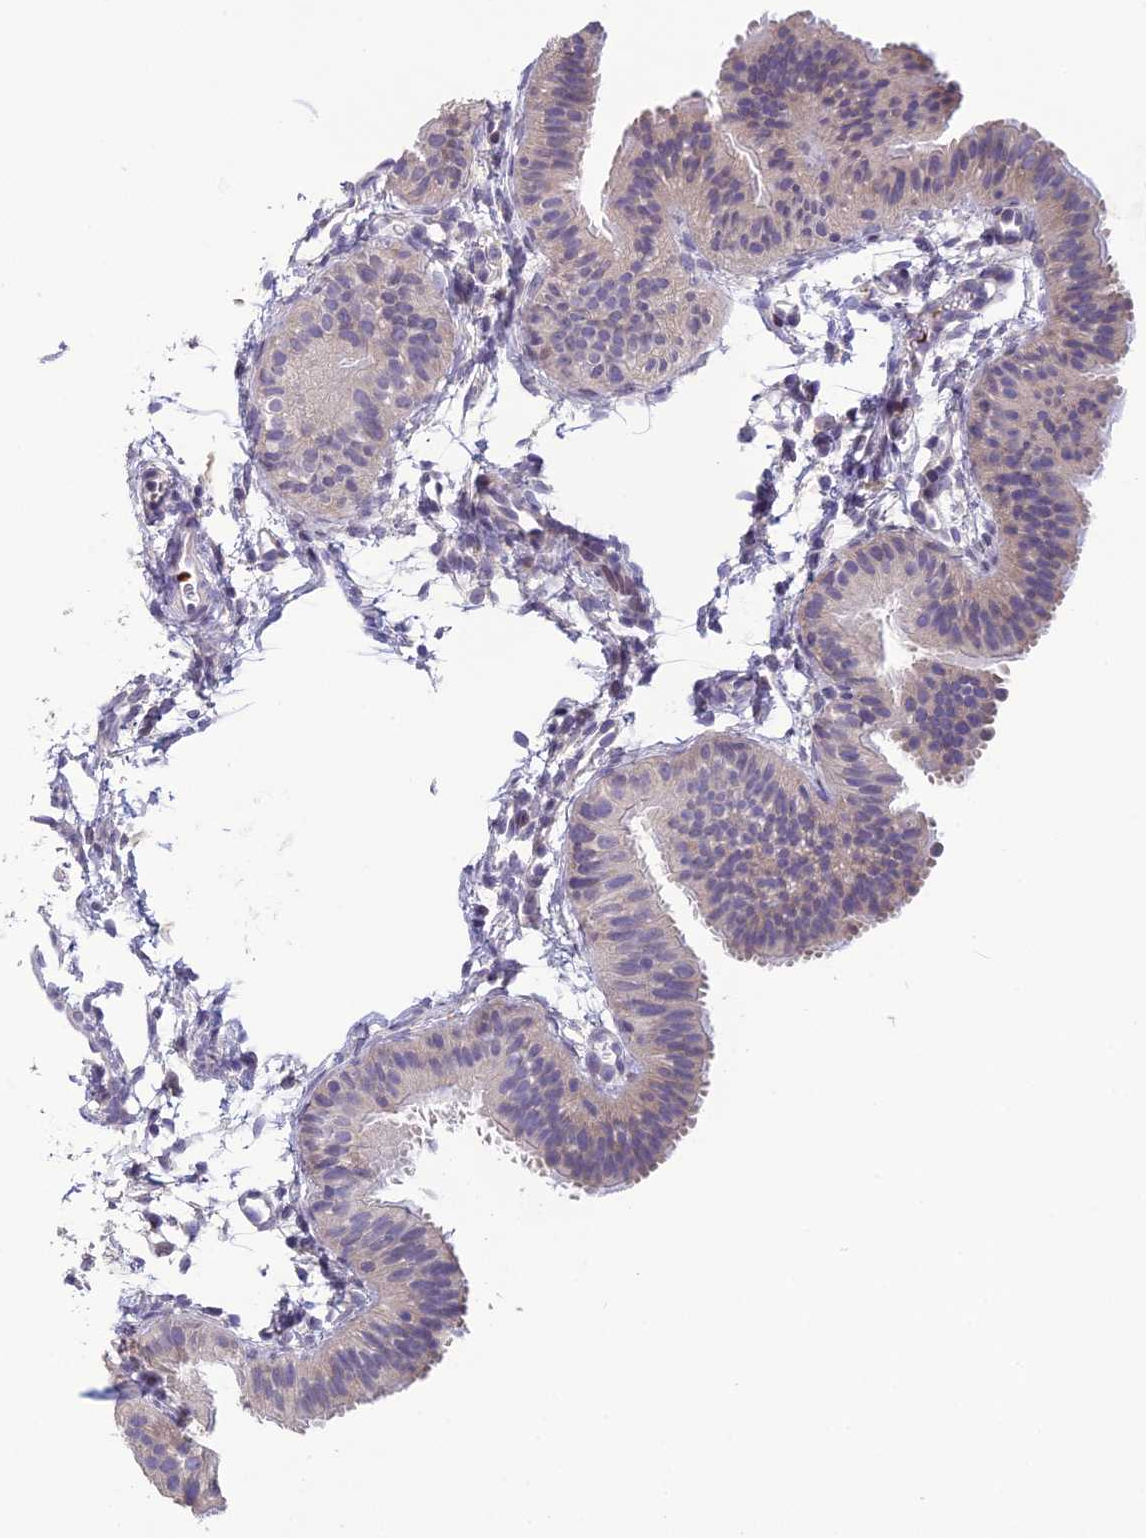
{"staining": {"intensity": "negative", "quantity": "none", "location": "none"}, "tissue": "fallopian tube", "cell_type": "Glandular cells", "image_type": "normal", "snomed": [{"axis": "morphology", "description": "Normal tissue, NOS"}, {"axis": "topography", "description": "Fallopian tube"}], "caption": "This is an IHC image of unremarkable human fallopian tube. There is no expression in glandular cells.", "gene": "TMEM134", "patient": {"sex": "female", "age": 35}}